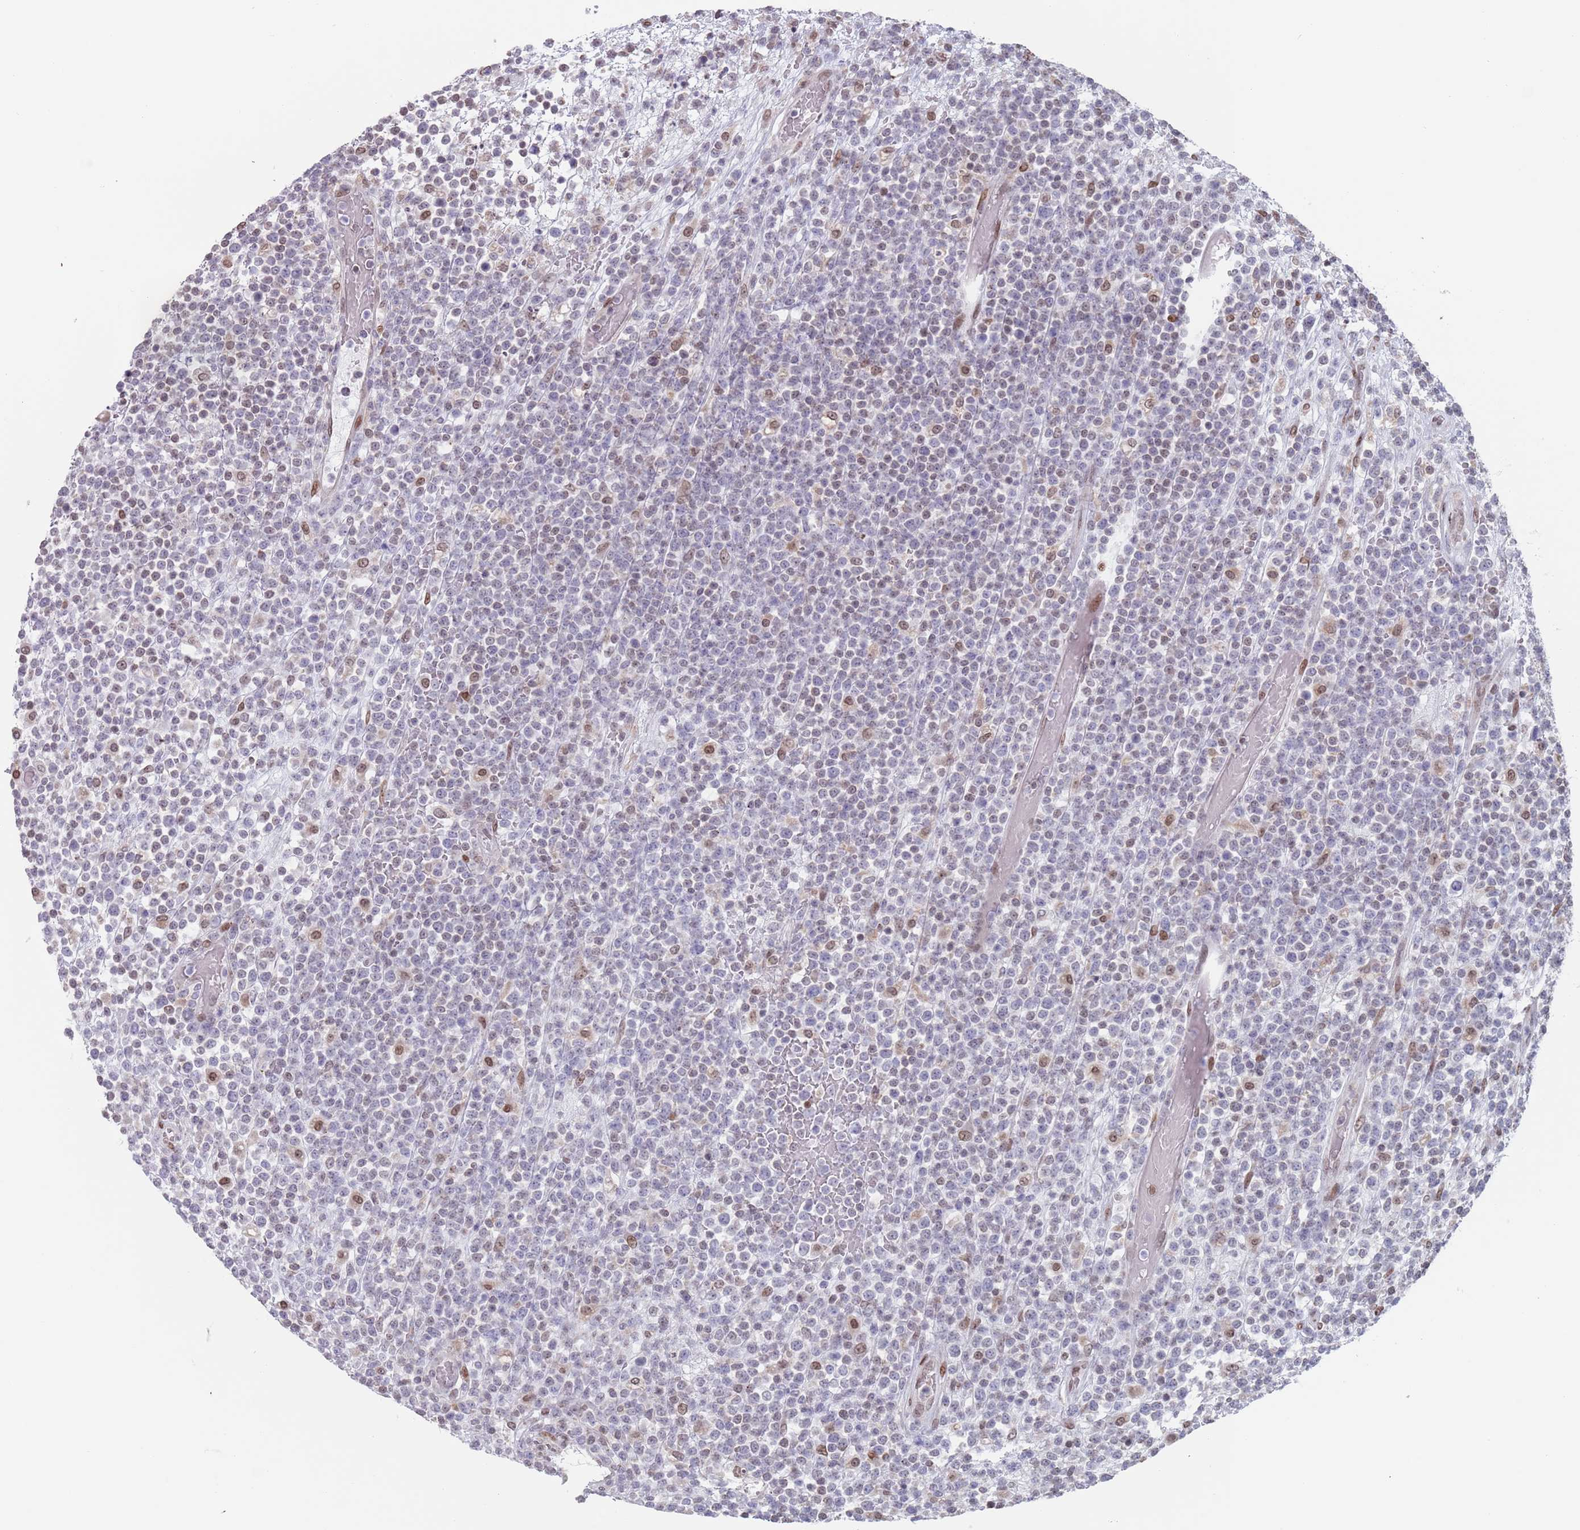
{"staining": {"intensity": "weak", "quantity": "<25%", "location": "nuclear"}, "tissue": "lymphoma", "cell_type": "Tumor cells", "image_type": "cancer", "snomed": [{"axis": "morphology", "description": "Malignant lymphoma, non-Hodgkin's type, High grade"}, {"axis": "topography", "description": "Colon"}], "caption": "DAB immunohistochemical staining of human high-grade malignant lymphoma, non-Hodgkin's type demonstrates no significant staining in tumor cells.", "gene": "MFSD12", "patient": {"sex": "female", "age": 53}}